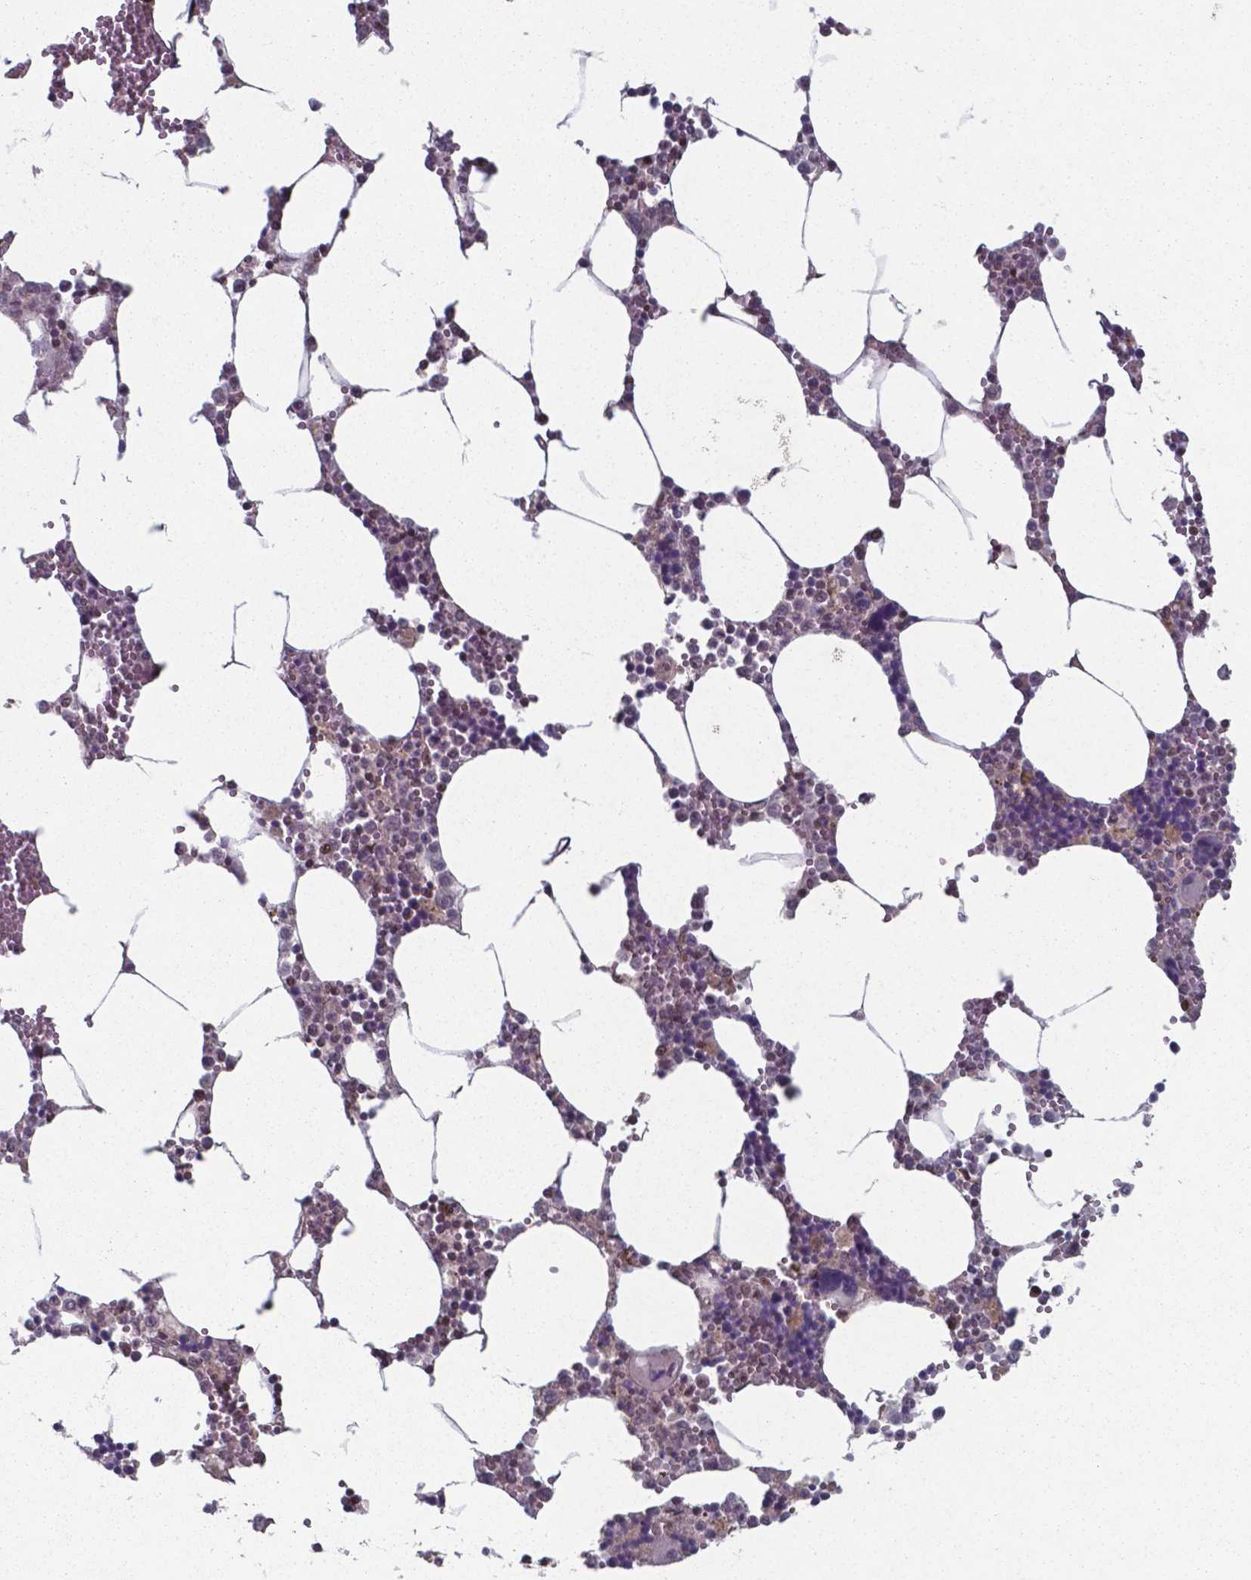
{"staining": {"intensity": "moderate", "quantity": "25%-75%", "location": "nuclear"}, "tissue": "bone marrow", "cell_type": "Hematopoietic cells", "image_type": "normal", "snomed": [{"axis": "morphology", "description": "Normal tissue, NOS"}, {"axis": "topography", "description": "Bone marrow"}], "caption": "Hematopoietic cells show medium levels of moderate nuclear expression in about 25%-75% of cells in unremarkable bone marrow.", "gene": "UBA1", "patient": {"sex": "male", "age": 54}}